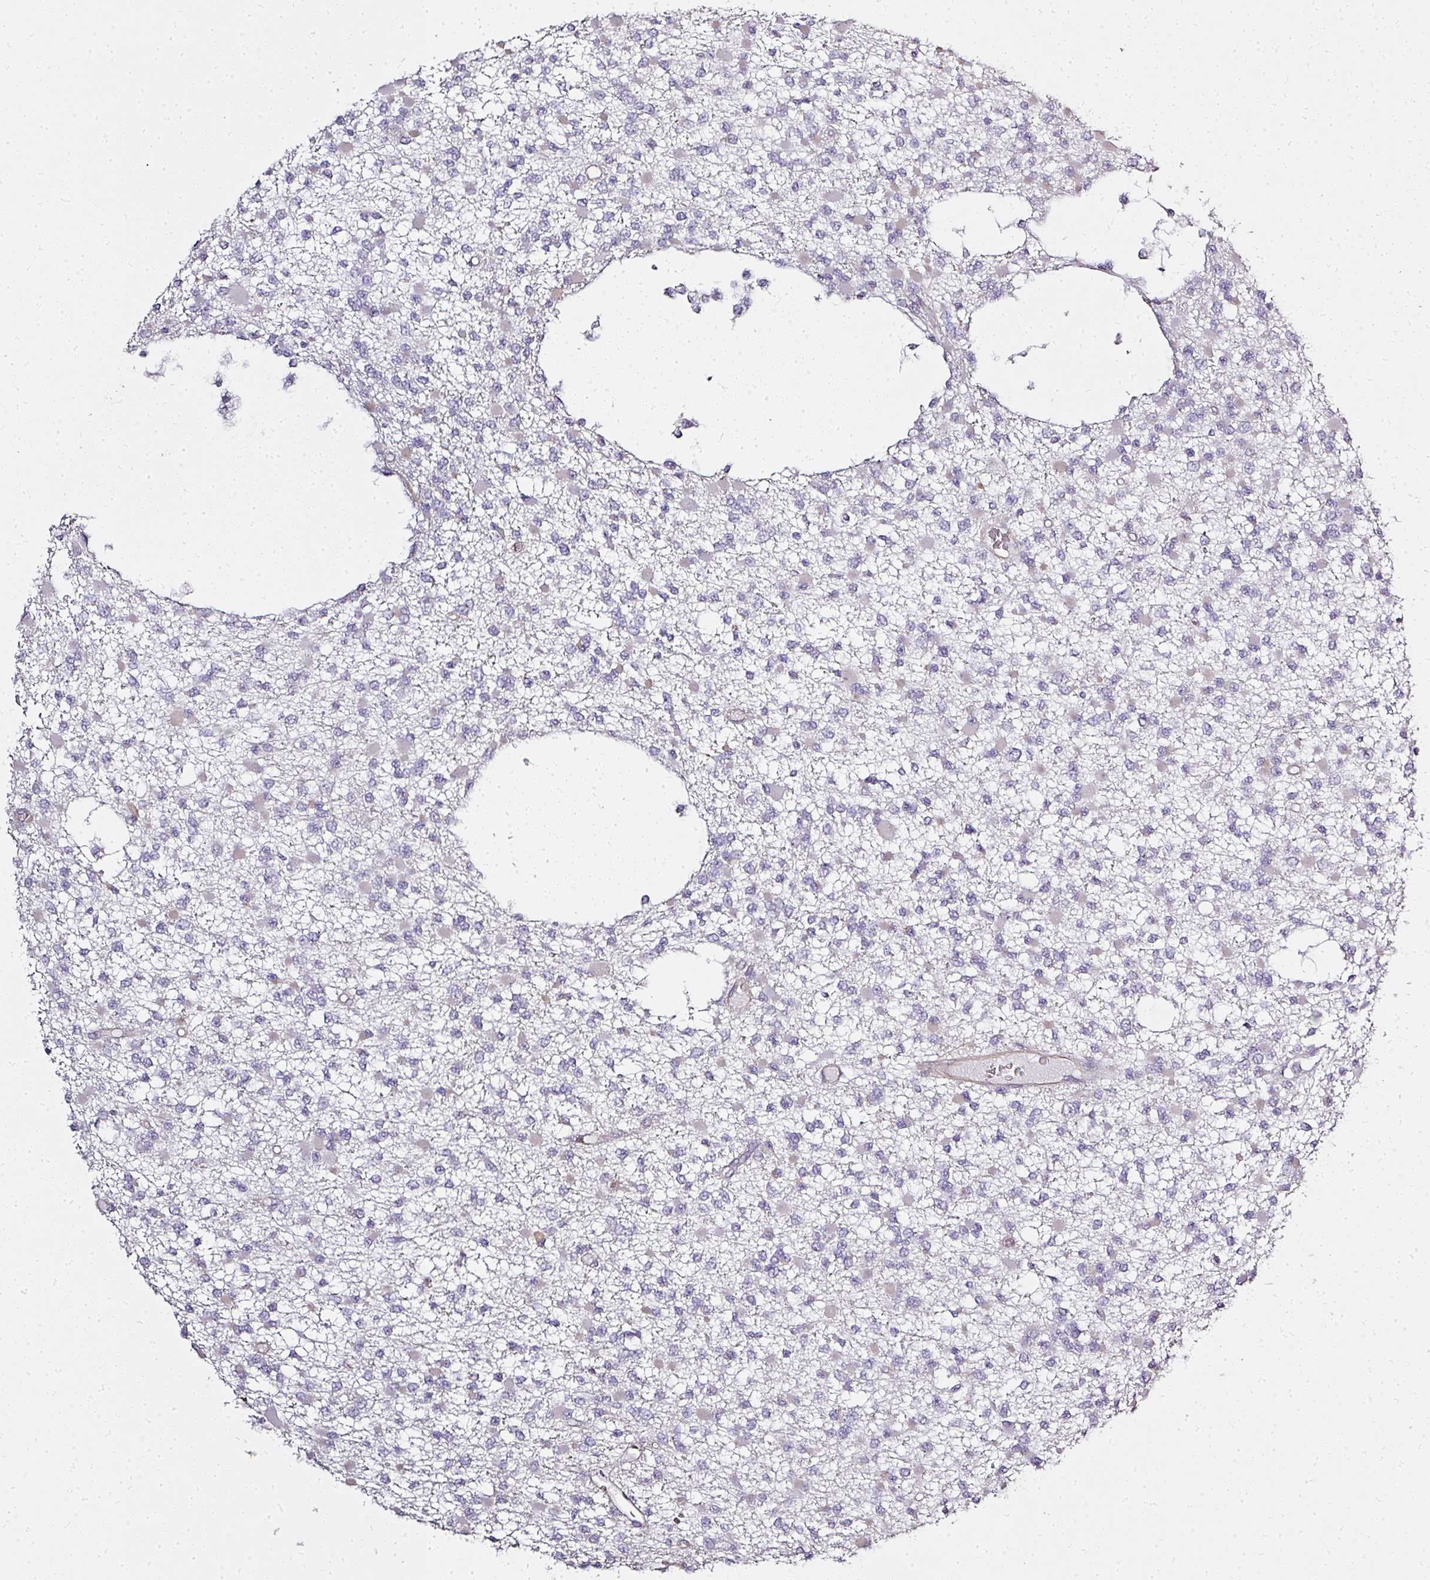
{"staining": {"intensity": "negative", "quantity": "none", "location": "none"}, "tissue": "glioma", "cell_type": "Tumor cells", "image_type": "cancer", "snomed": [{"axis": "morphology", "description": "Glioma, malignant, Low grade"}, {"axis": "topography", "description": "Brain"}], "caption": "Immunohistochemistry (IHC) of human glioma reveals no positivity in tumor cells.", "gene": "ATP8B2", "patient": {"sex": "female", "age": 22}}